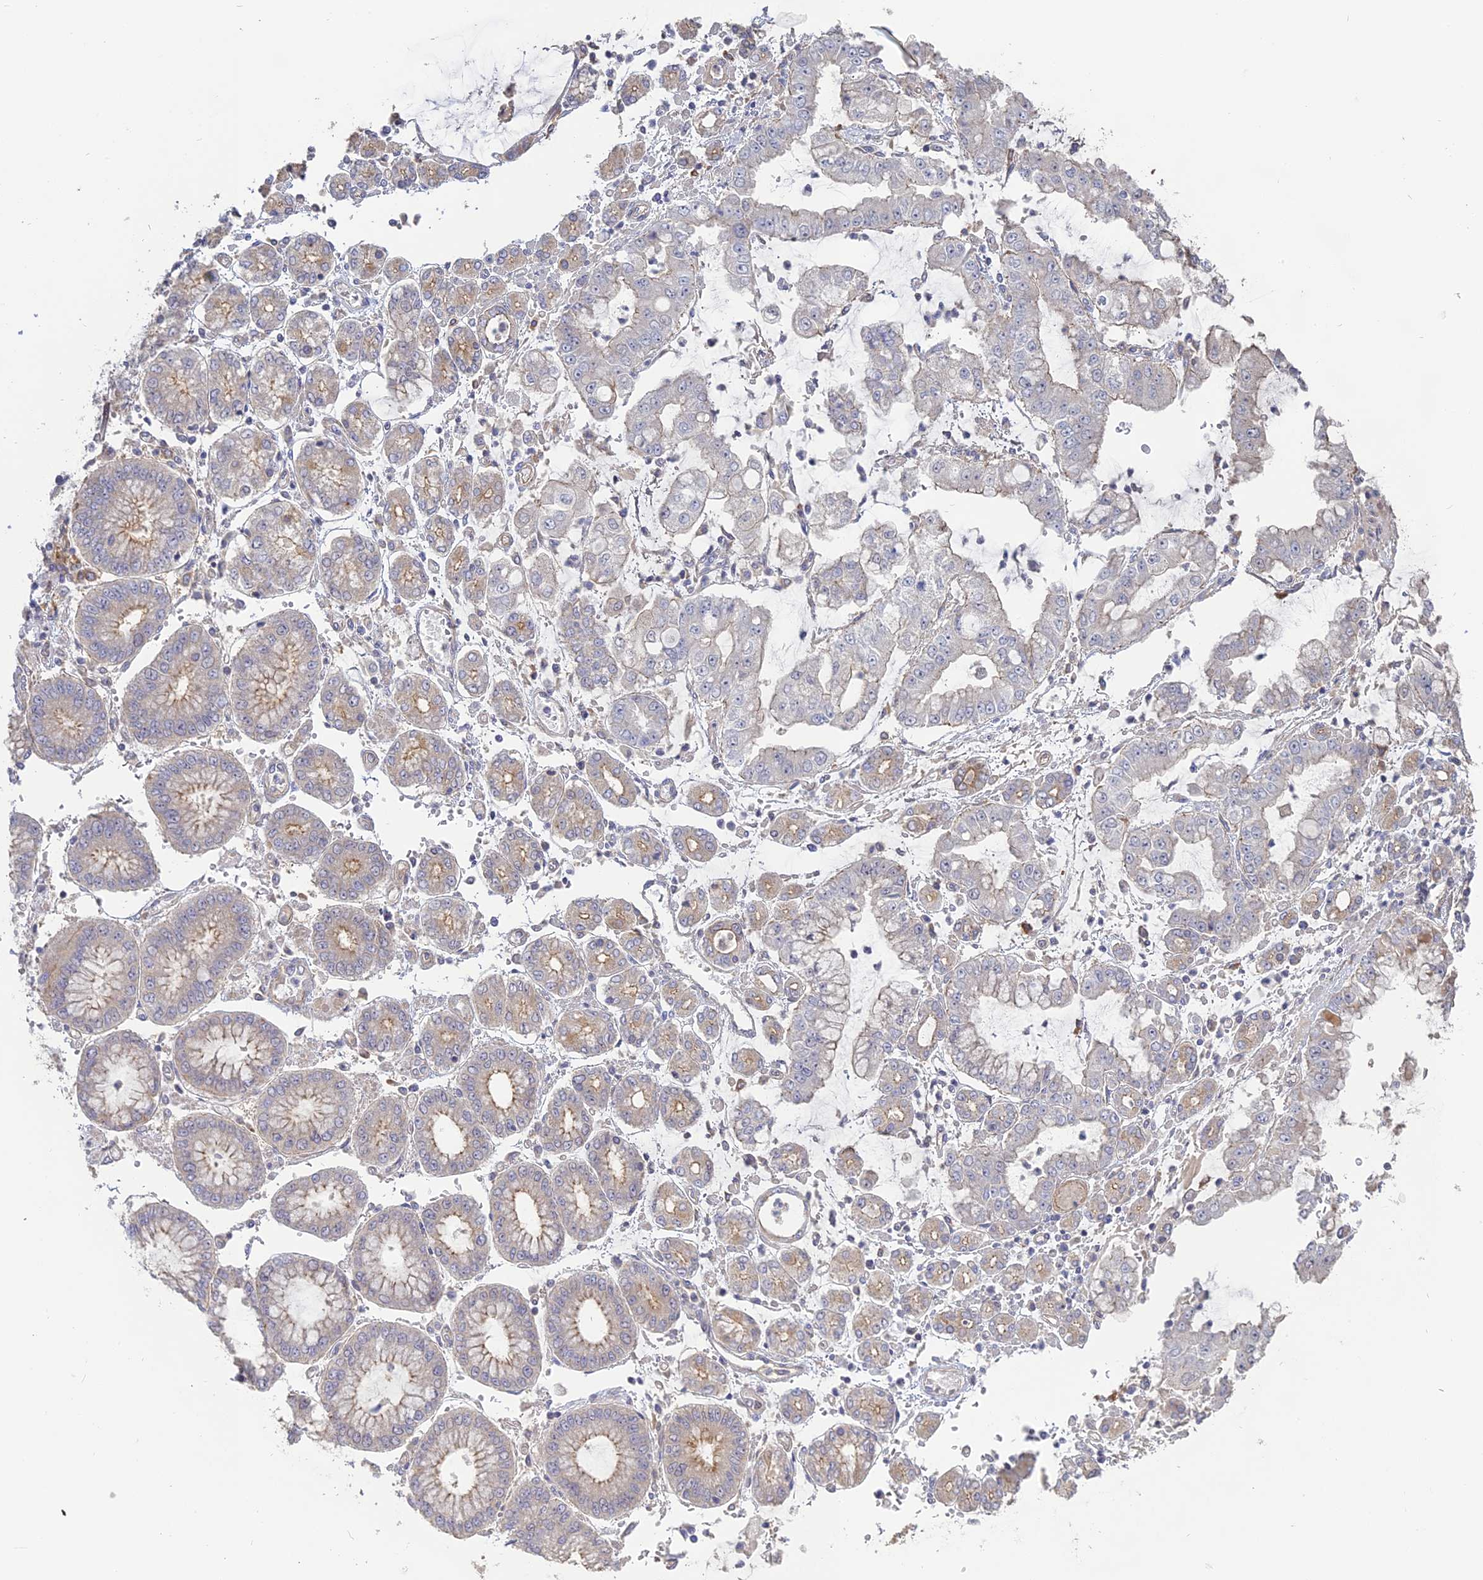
{"staining": {"intensity": "negative", "quantity": "none", "location": "none"}, "tissue": "stomach cancer", "cell_type": "Tumor cells", "image_type": "cancer", "snomed": [{"axis": "morphology", "description": "Adenocarcinoma, NOS"}, {"axis": "topography", "description": "Stomach"}], "caption": "This image is of adenocarcinoma (stomach) stained with immunohistochemistry (IHC) to label a protein in brown with the nuclei are counter-stained blue. There is no expression in tumor cells.", "gene": "SFT2D2", "patient": {"sex": "male", "age": 76}}